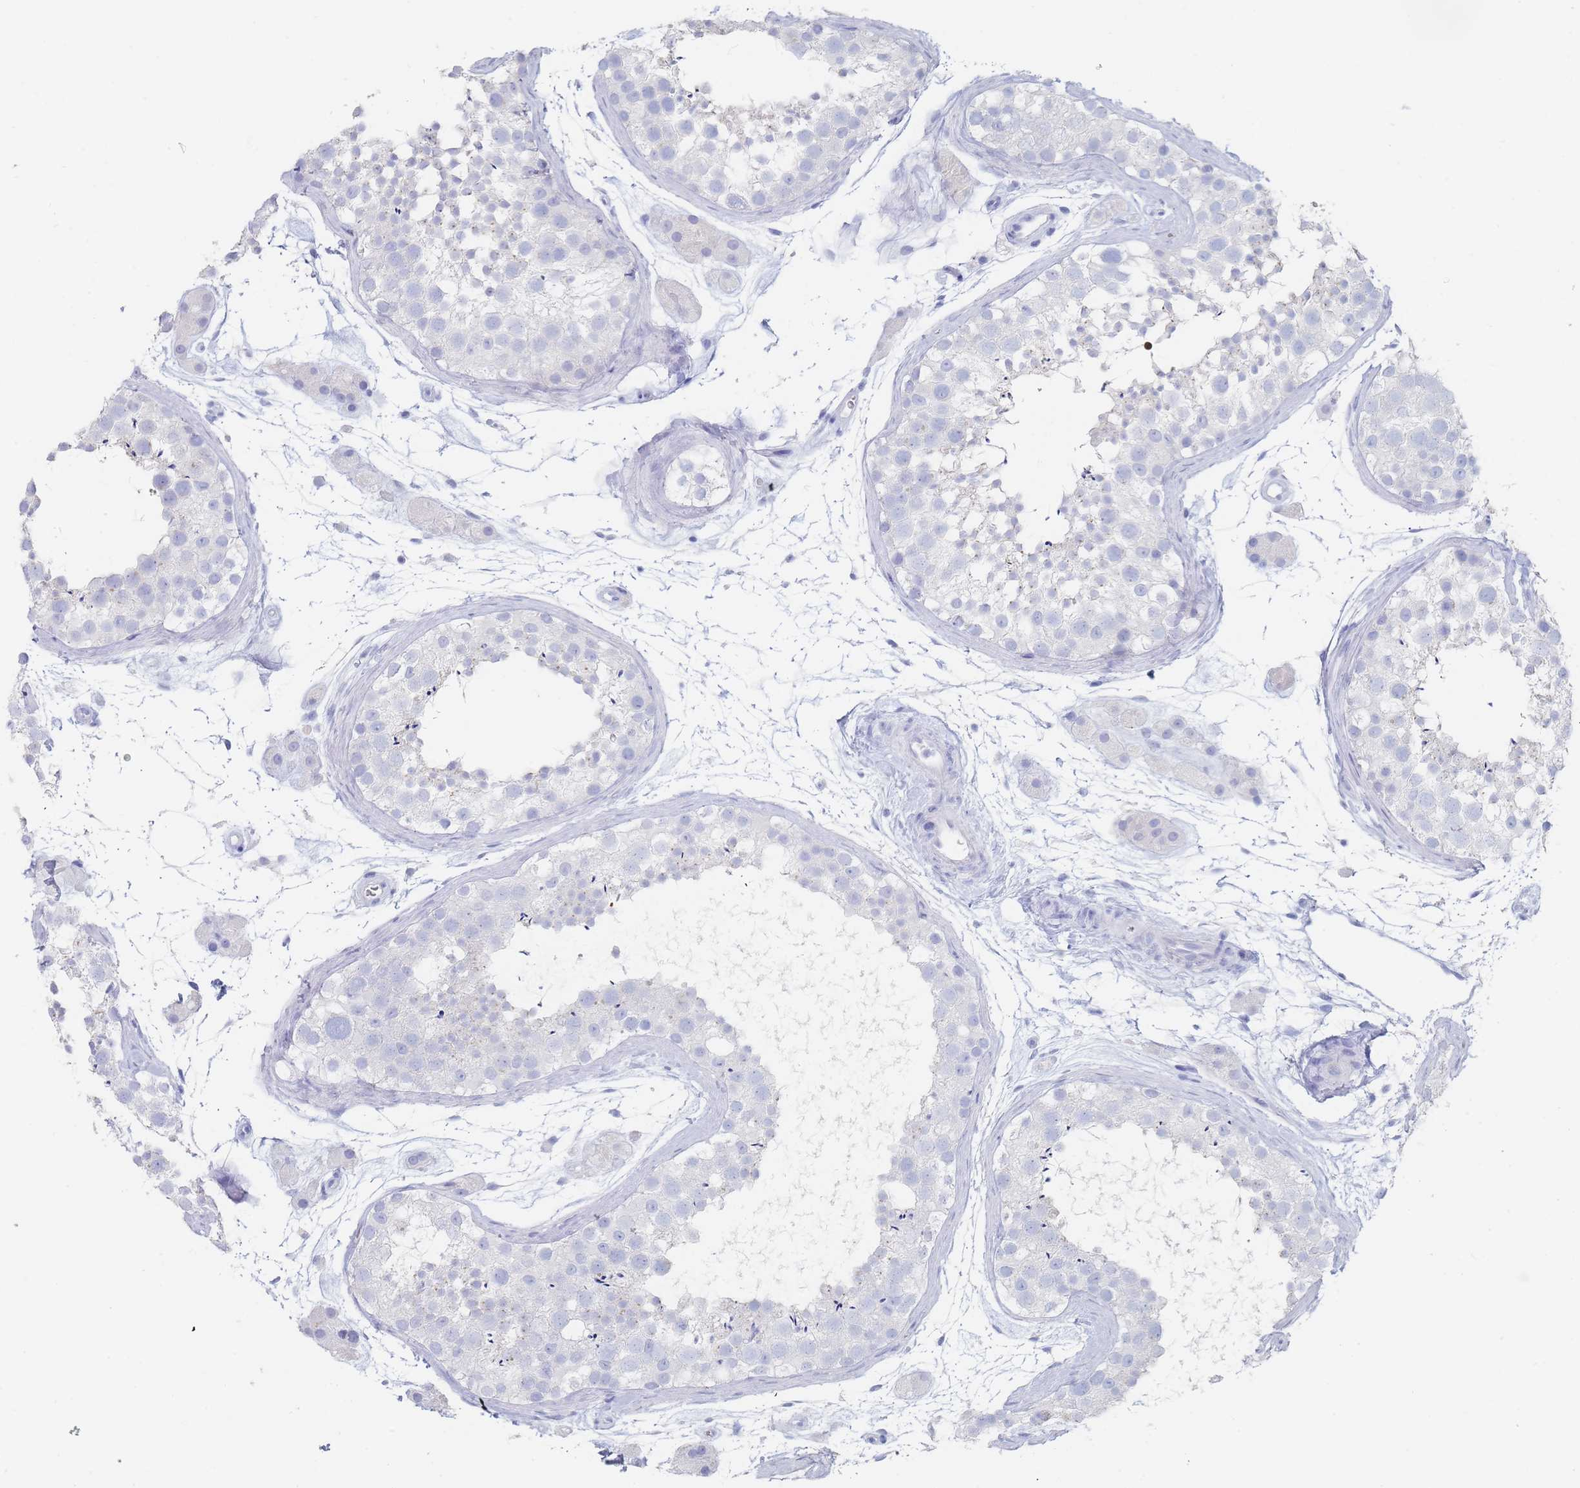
{"staining": {"intensity": "negative", "quantity": "none", "location": "none"}, "tissue": "testis", "cell_type": "Cells in seminiferous ducts", "image_type": "normal", "snomed": [{"axis": "morphology", "description": "Normal tissue, NOS"}, {"axis": "topography", "description": "Testis"}], "caption": "This image is of unremarkable testis stained with immunohistochemistry (IHC) to label a protein in brown with the nuclei are counter-stained blue. There is no positivity in cells in seminiferous ducts. Brightfield microscopy of immunohistochemistry (IHC) stained with DAB (brown) and hematoxylin (blue), captured at high magnification.", "gene": "SLC25A35", "patient": {"sex": "male", "age": 41}}